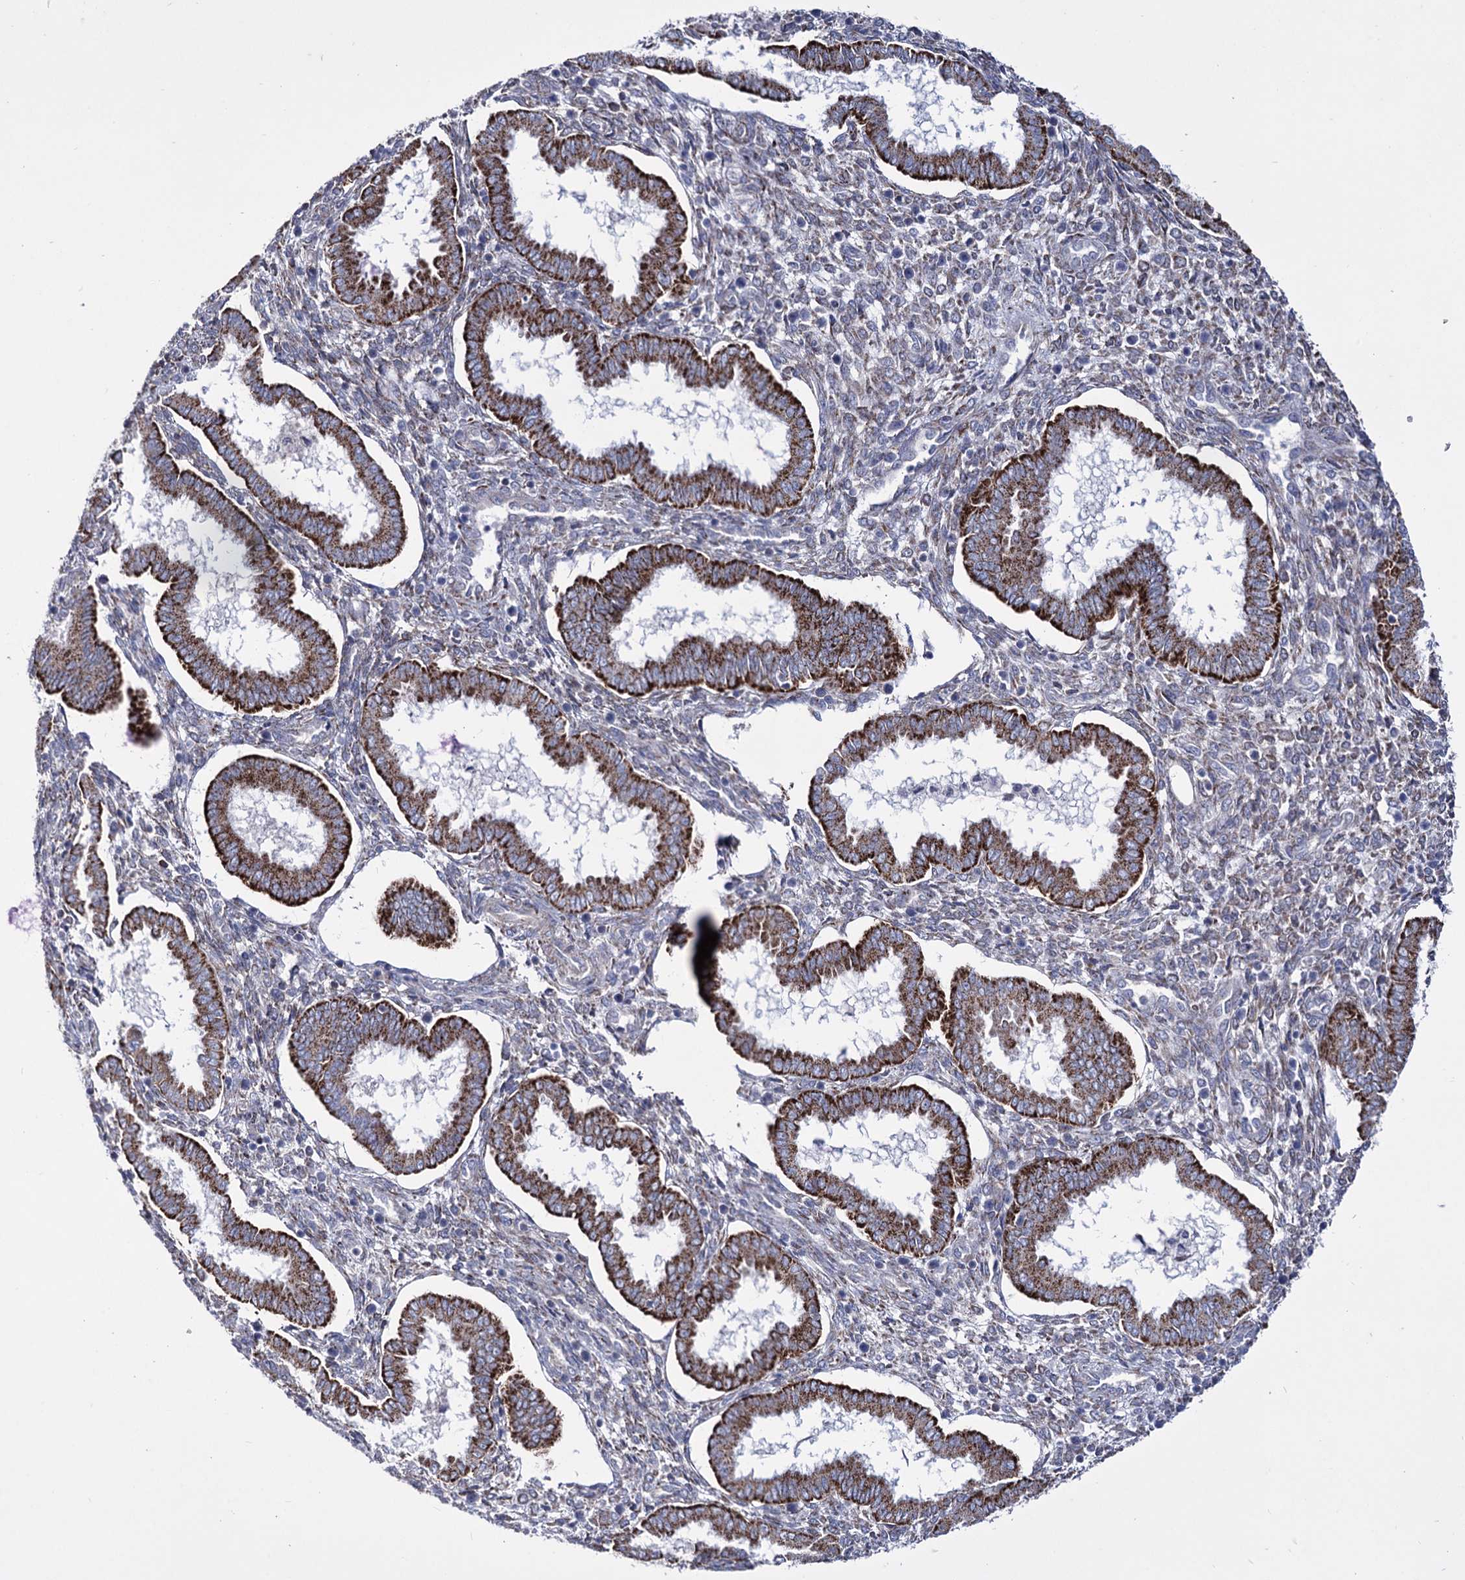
{"staining": {"intensity": "negative", "quantity": "none", "location": "none"}, "tissue": "endometrium", "cell_type": "Cells in endometrial stroma", "image_type": "normal", "snomed": [{"axis": "morphology", "description": "Normal tissue, NOS"}, {"axis": "topography", "description": "Endometrium"}], "caption": "Micrograph shows no significant protein positivity in cells in endometrial stroma of unremarkable endometrium.", "gene": "OSBPL5", "patient": {"sex": "female", "age": 24}}